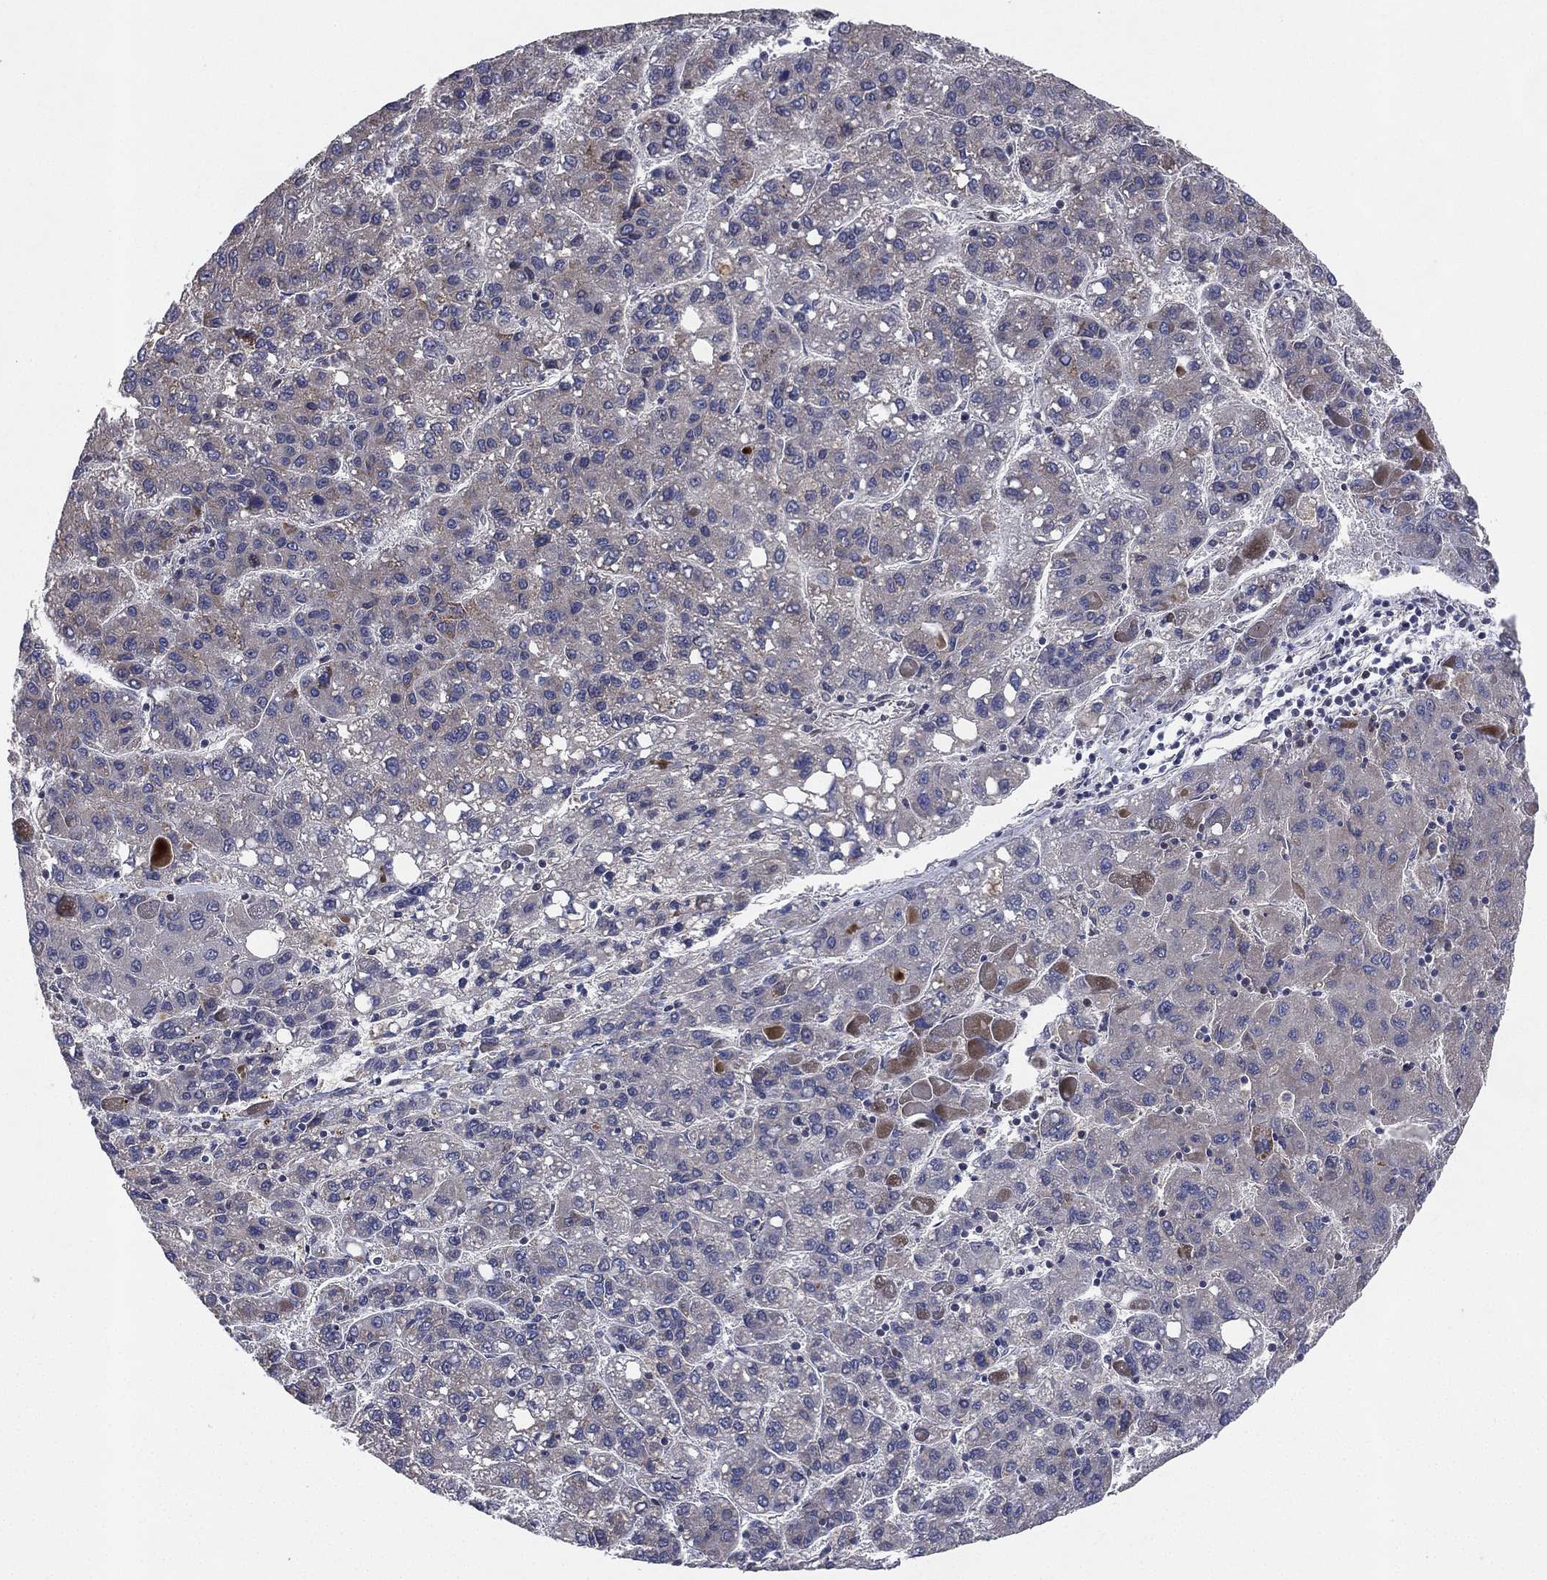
{"staining": {"intensity": "negative", "quantity": "none", "location": "none"}, "tissue": "liver cancer", "cell_type": "Tumor cells", "image_type": "cancer", "snomed": [{"axis": "morphology", "description": "Carcinoma, Hepatocellular, NOS"}, {"axis": "topography", "description": "Liver"}], "caption": "Immunohistochemistry of liver hepatocellular carcinoma reveals no staining in tumor cells.", "gene": "KAT14", "patient": {"sex": "female", "age": 82}}